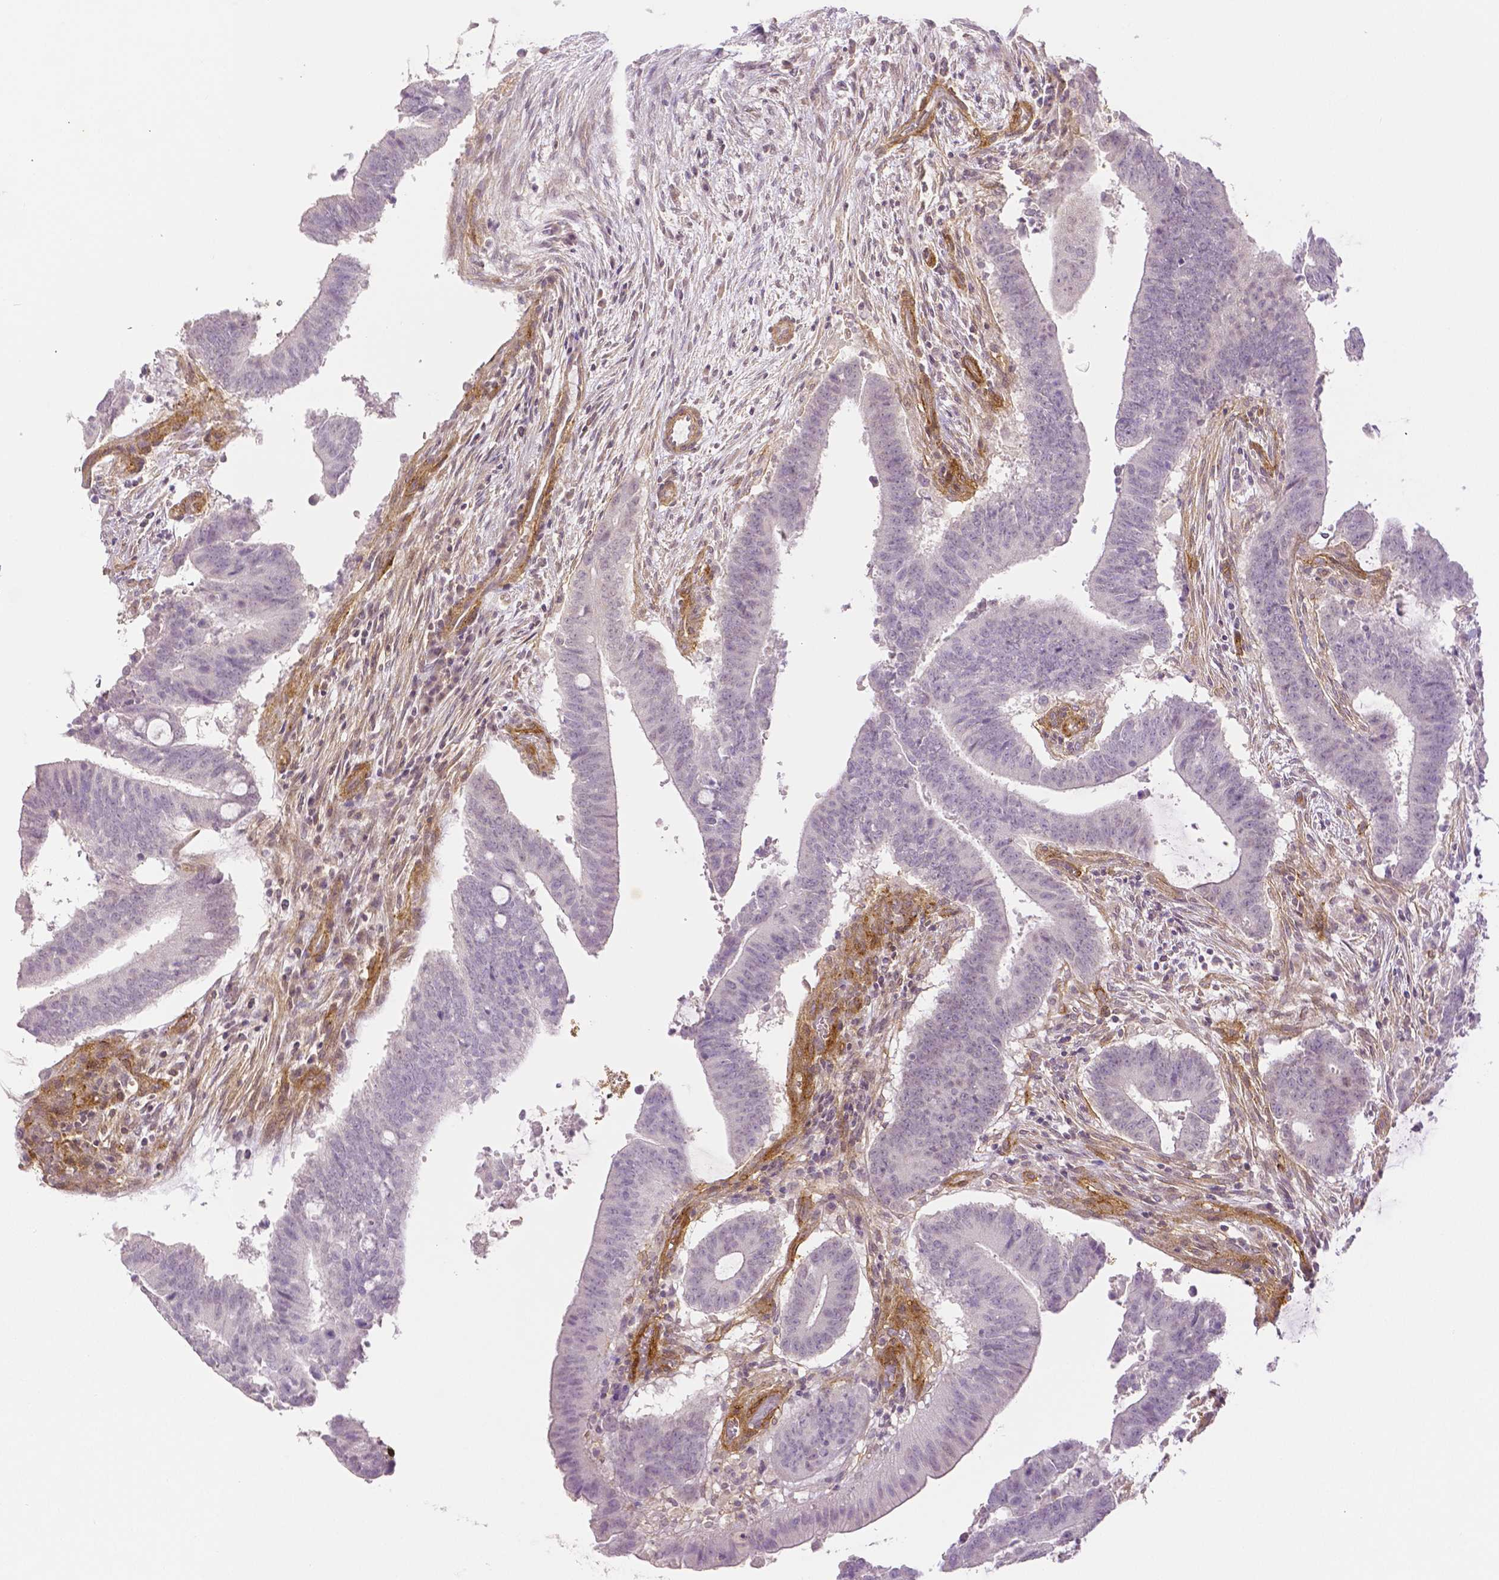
{"staining": {"intensity": "weak", "quantity": "<25%", "location": "cytoplasmic/membranous"}, "tissue": "colorectal cancer", "cell_type": "Tumor cells", "image_type": "cancer", "snomed": [{"axis": "morphology", "description": "Adenocarcinoma, NOS"}, {"axis": "topography", "description": "Colon"}], "caption": "A photomicrograph of adenocarcinoma (colorectal) stained for a protein demonstrates no brown staining in tumor cells.", "gene": "THY1", "patient": {"sex": "female", "age": 43}}